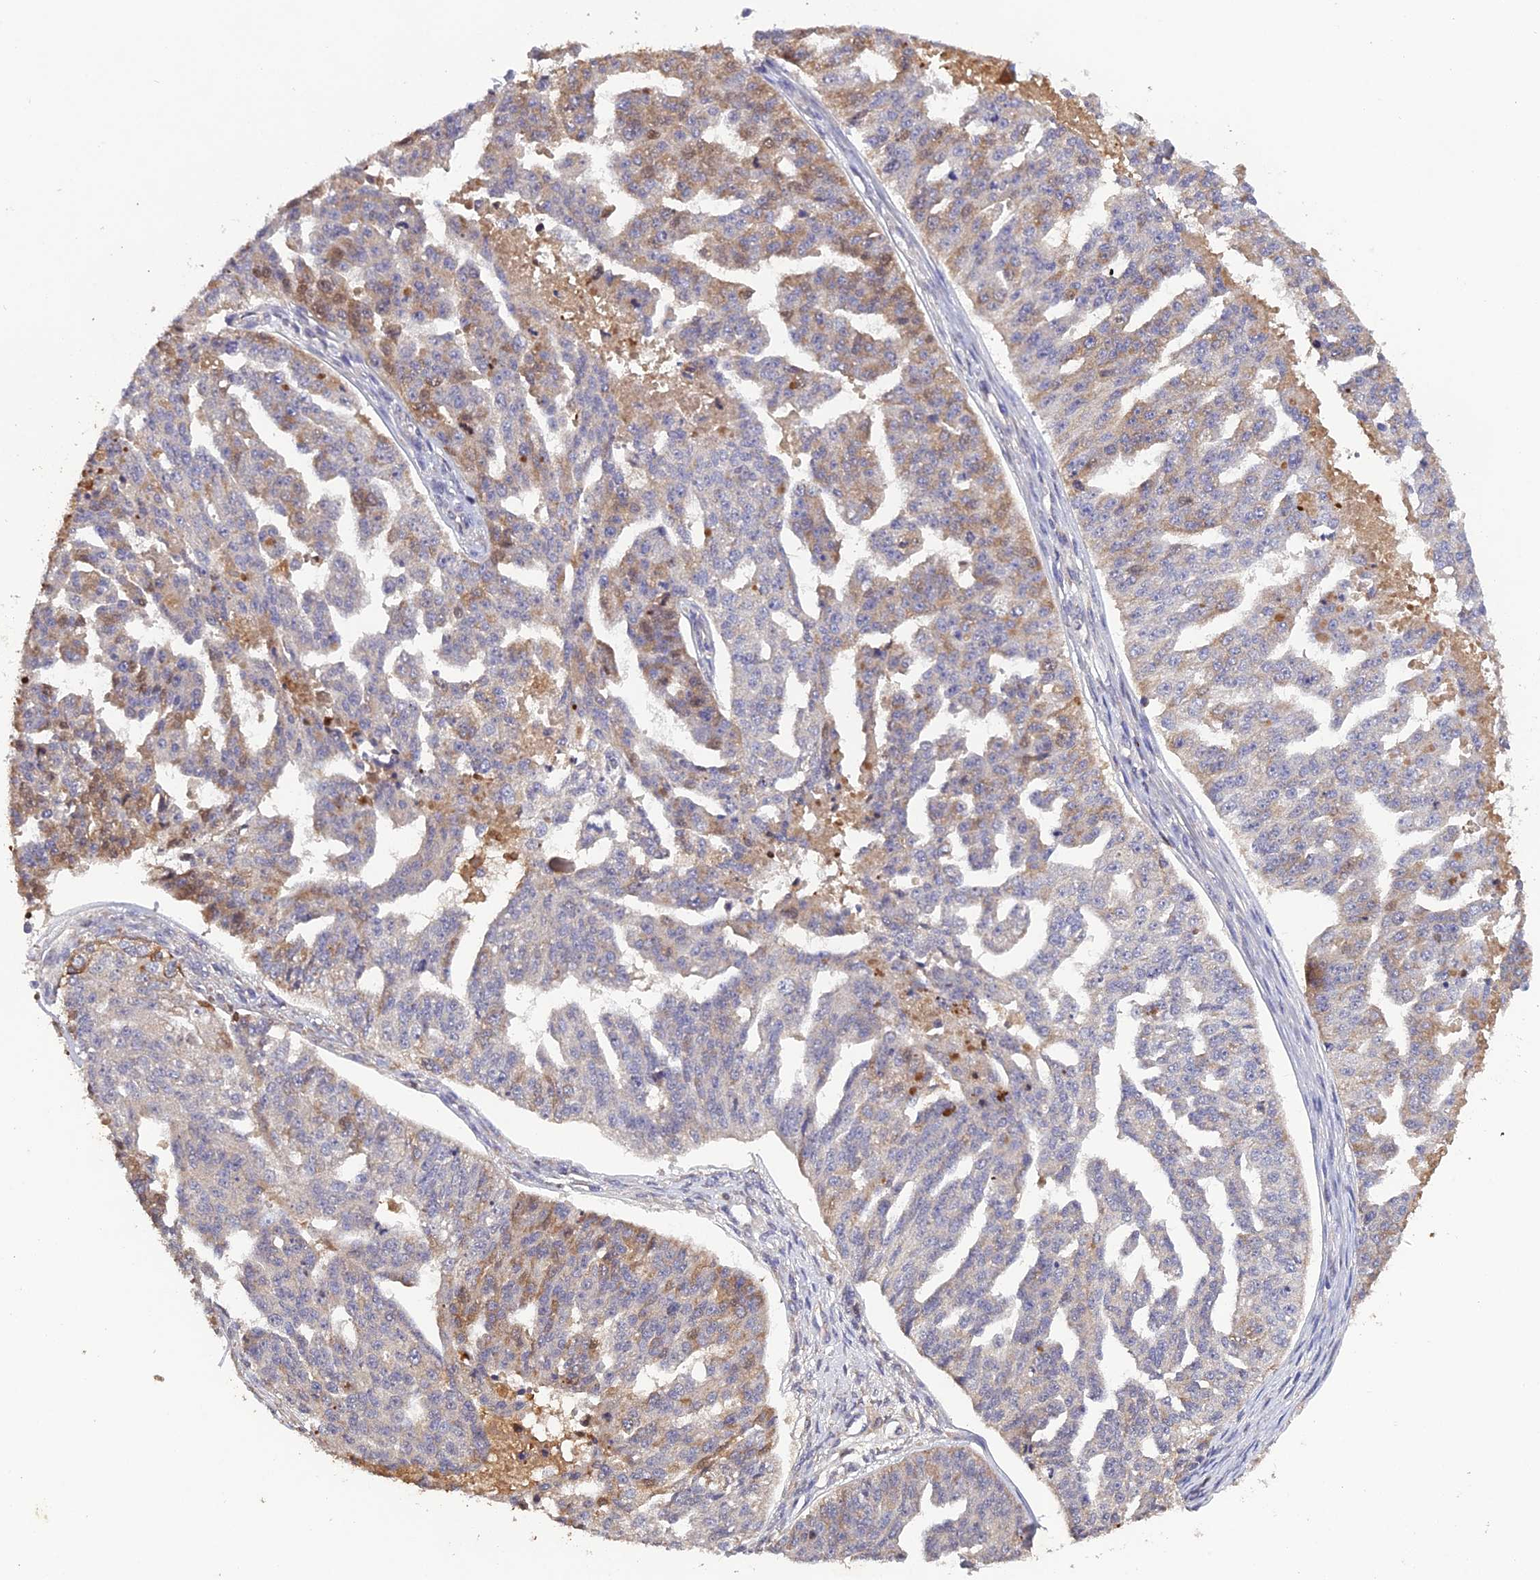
{"staining": {"intensity": "moderate", "quantity": "<25%", "location": "cytoplasmic/membranous"}, "tissue": "ovarian cancer", "cell_type": "Tumor cells", "image_type": "cancer", "snomed": [{"axis": "morphology", "description": "Cystadenocarcinoma, serous, NOS"}, {"axis": "topography", "description": "Ovary"}], "caption": "Immunohistochemical staining of ovarian cancer exhibits moderate cytoplasmic/membranous protein expression in about <25% of tumor cells. (DAB IHC, brown staining for protein, blue staining for nuclei).", "gene": "SLC39A13", "patient": {"sex": "female", "age": 58}}